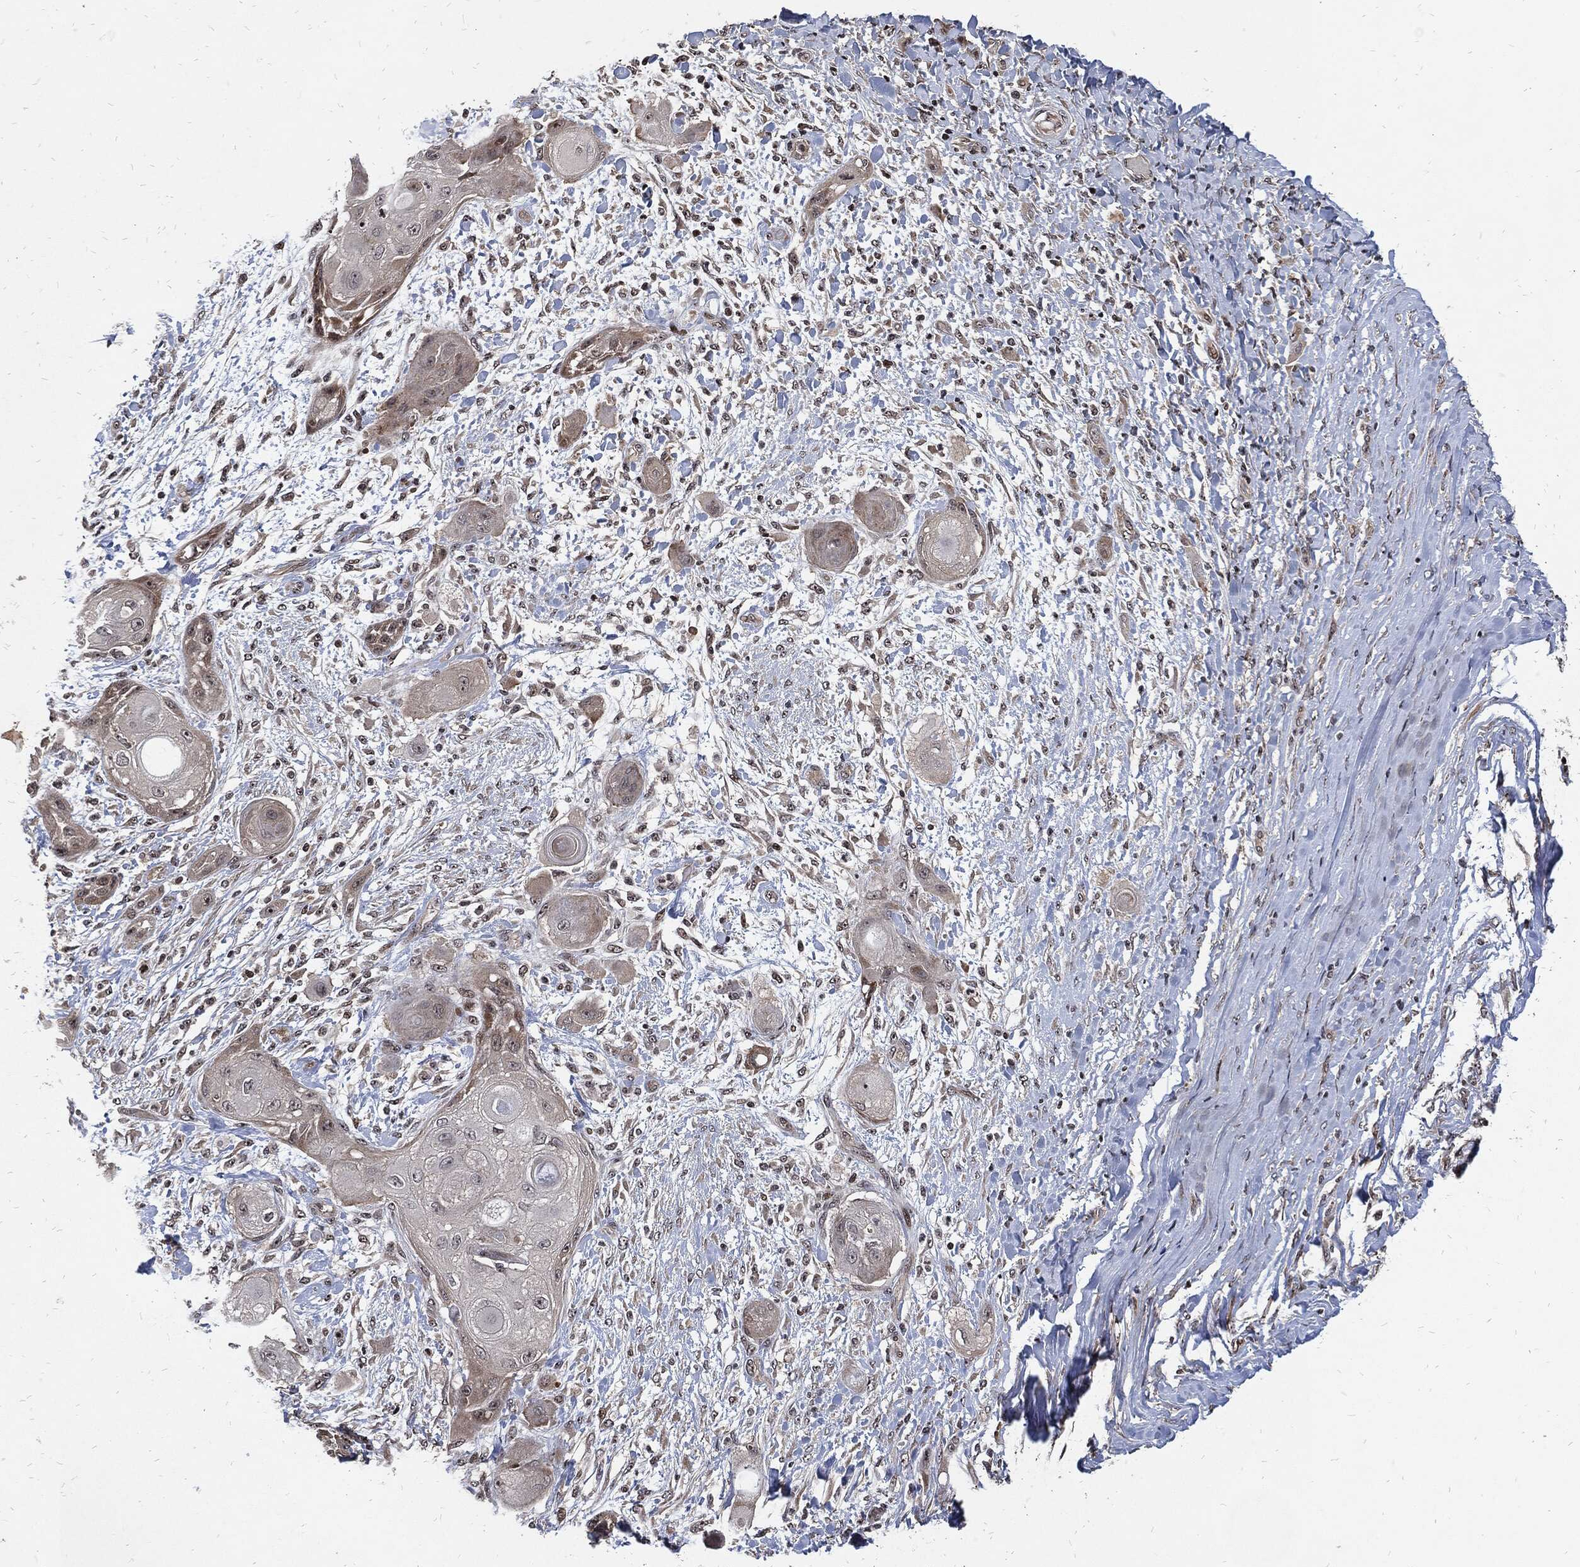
{"staining": {"intensity": "weak", "quantity": "<25%", "location": "cytoplasmic/membranous"}, "tissue": "skin cancer", "cell_type": "Tumor cells", "image_type": "cancer", "snomed": [{"axis": "morphology", "description": "Squamous cell carcinoma, NOS"}, {"axis": "topography", "description": "Skin"}], "caption": "Image shows no significant protein expression in tumor cells of skin cancer (squamous cell carcinoma). (DAB immunohistochemistry (IHC) visualized using brightfield microscopy, high magnification).", "gene": "ZNF775", "patient": {"sex": "male", "age": 62}}